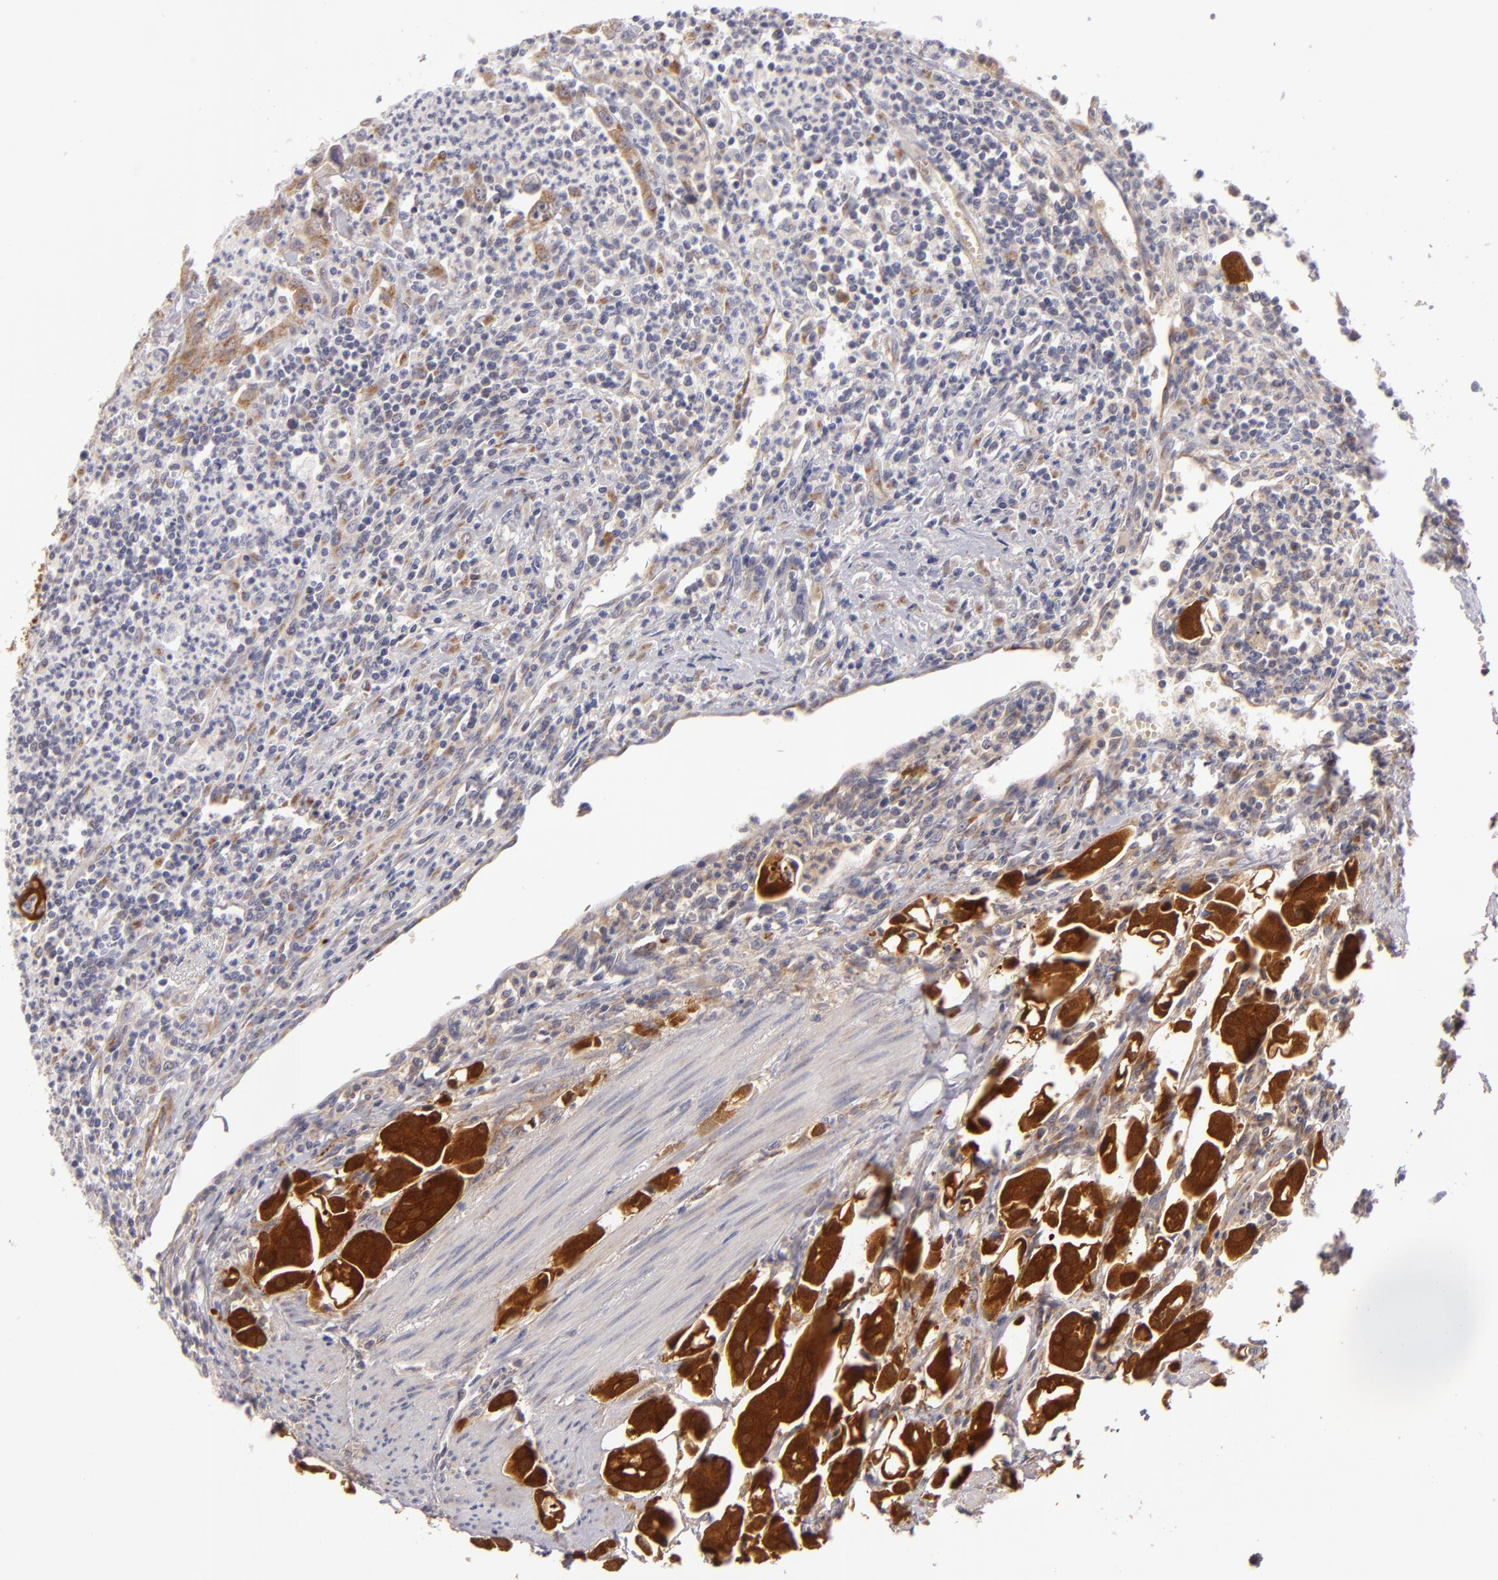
{"staining": {"intensity": "moderate", "quantity": ">75%", "location": "cytoplasmic/membranous"}, "tissue": "urothelial cancer", "cell_type": "Tumor cells", "image_type": "cancer", "snomed": [{"axis": "morphology", "description": "Urothelial carcinoma, High grade"}, {"axis": "topography", "description": "Urinary bladder"}], "caption": "Immunohistochemistry (IHC) staining of urothelial carcinoma (high-grade), which displays medium levels of moderate cytoplasmic/membranous staining in about >75% of tumor cells indicating moderate cytoplasmic/membranous protein staining. The staining was performed using DAB (3,3'-diaminobenzidine) (brown) for protein detection and nuclei were counterstained in hematoxylin (blue).", "gene": "SH2D4A", "patient": {"sex": "male", "age": 66}}